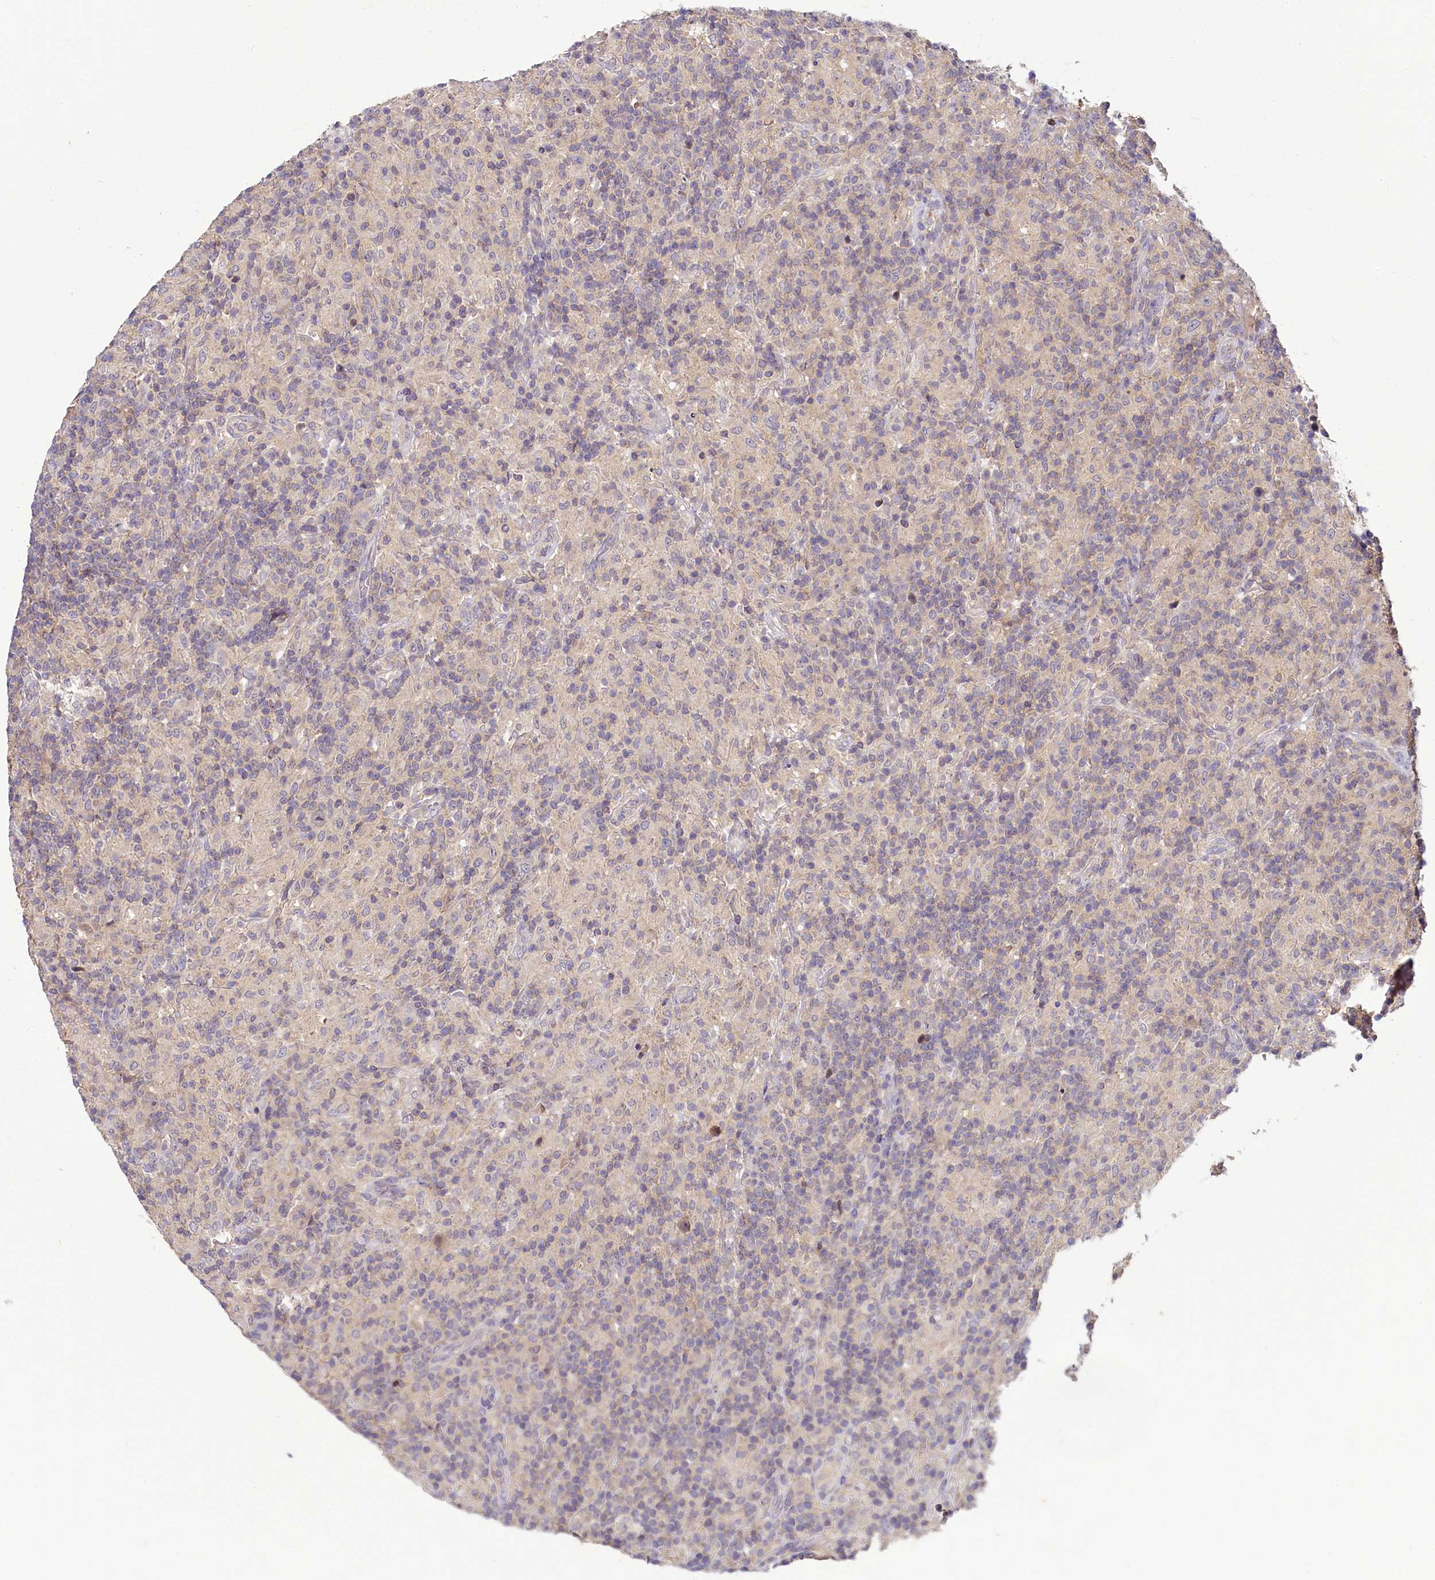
{"staining": {"intensity": "weak", "quantity": "<25%", "location": "cytoplasmic/membranous"}, "tissue": "lymphoma", "cell_type": "Tumor cells", "image_type": "cancer", "snomed": [{"axis": "morphology", "description": "Hodgkin's disease, NOS"}, {"axis": "topography", "description": "Lymph node"}], "caption": "Tumor cells show no significant expression in lymphoma.", "gene": "TMEM39A", "patient": {"sex": "male", "age": 70}}